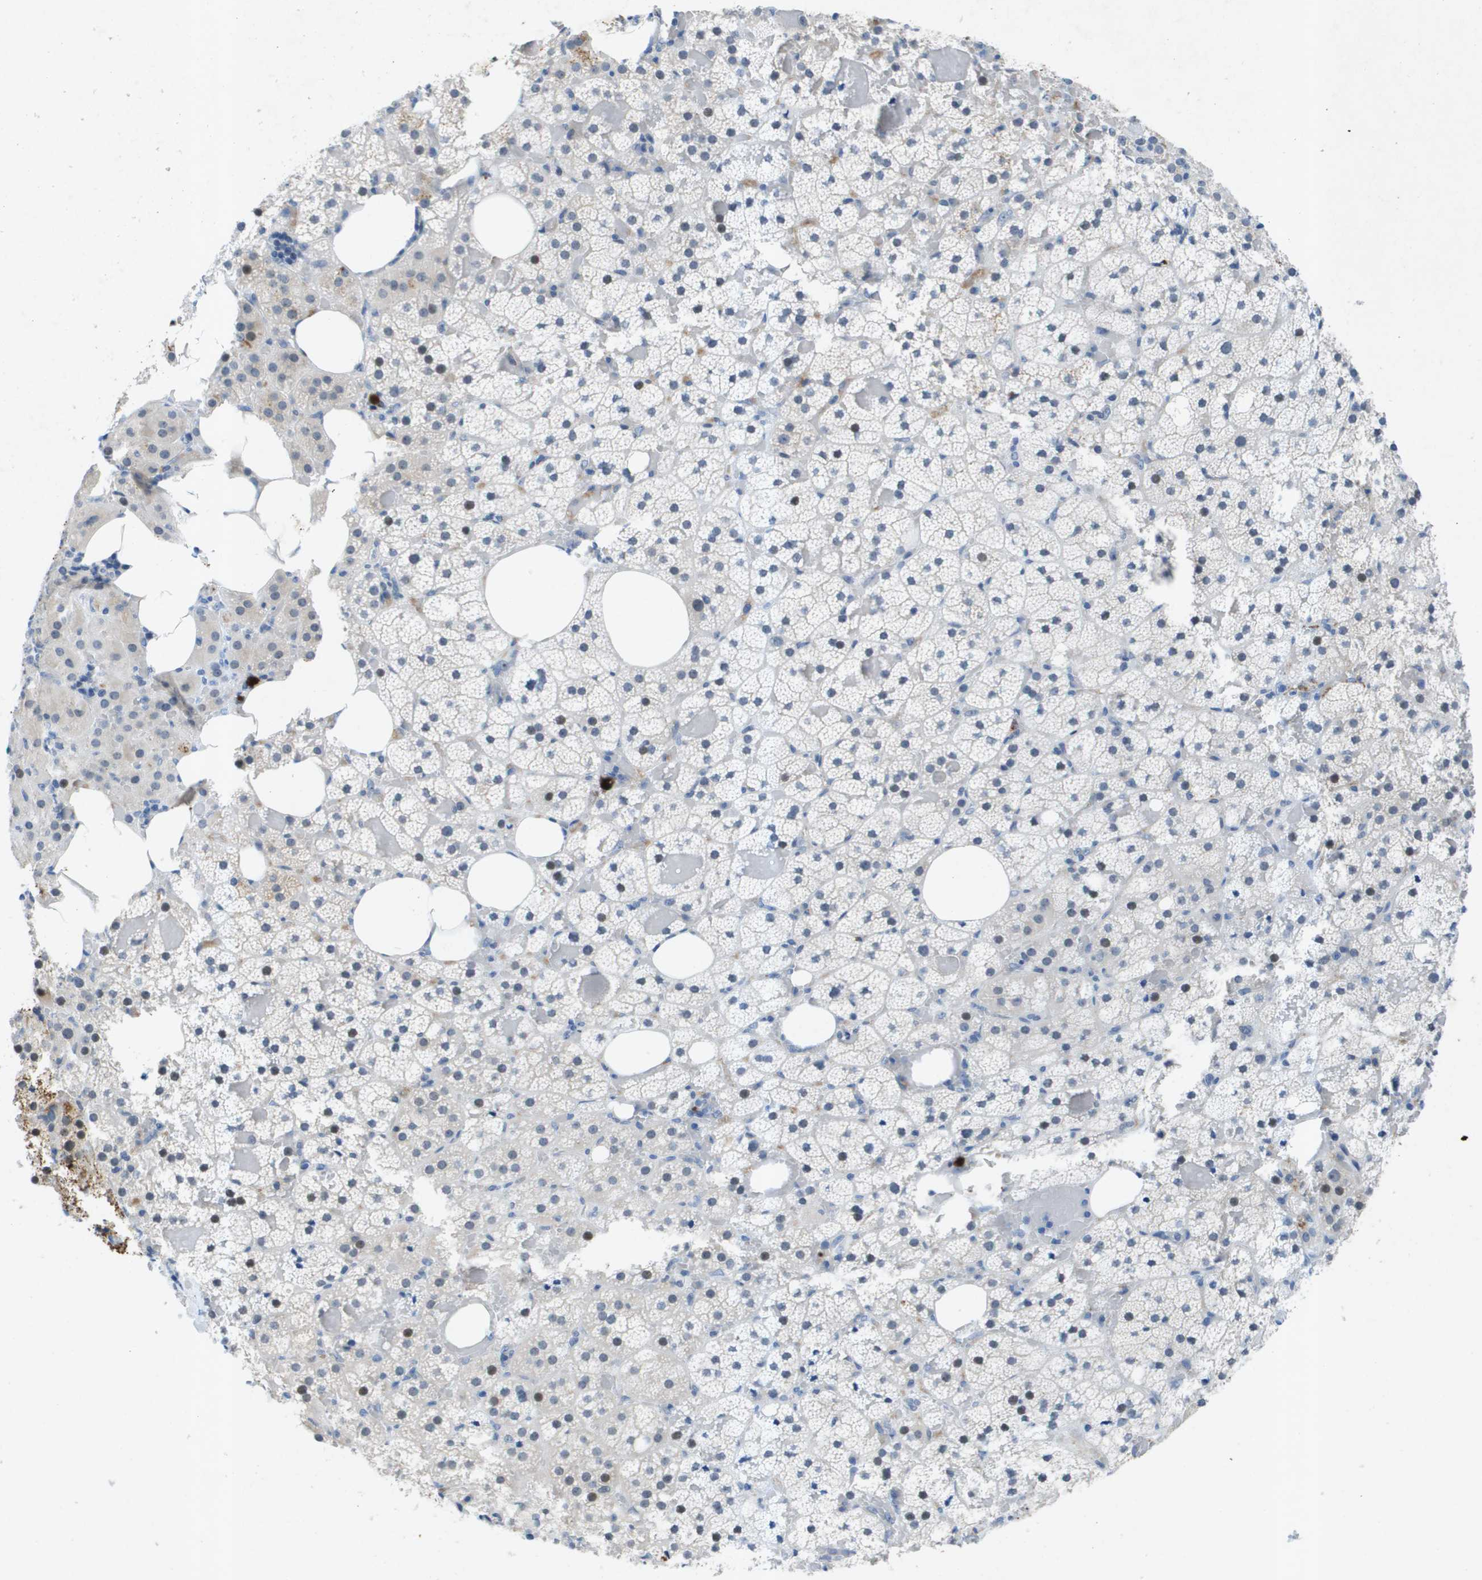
{"staining": {"intensity": "moderate", "quantity": "<25%", "location": "nuclear"}, "tissue": "adrenal gland", "cell_type": "Glandular cells", "image_type": "normal", "snomed": [{"axis": "morphology", "description": "Normal tissue, NOS"}, {"axis": "topography", "description": "Adrenal gland"}], "caption": "IHC micrograph of normal adrenal gland: adrenal gland stained using immunohistochemistry (IHC) demonstrates low levels of moderate protein expression localized specifically in the nuclear of glandular cells, appearing as a nuclear brown color.", "gene": "ITGA6", "patient": {"sex": "female", "age": 59}}